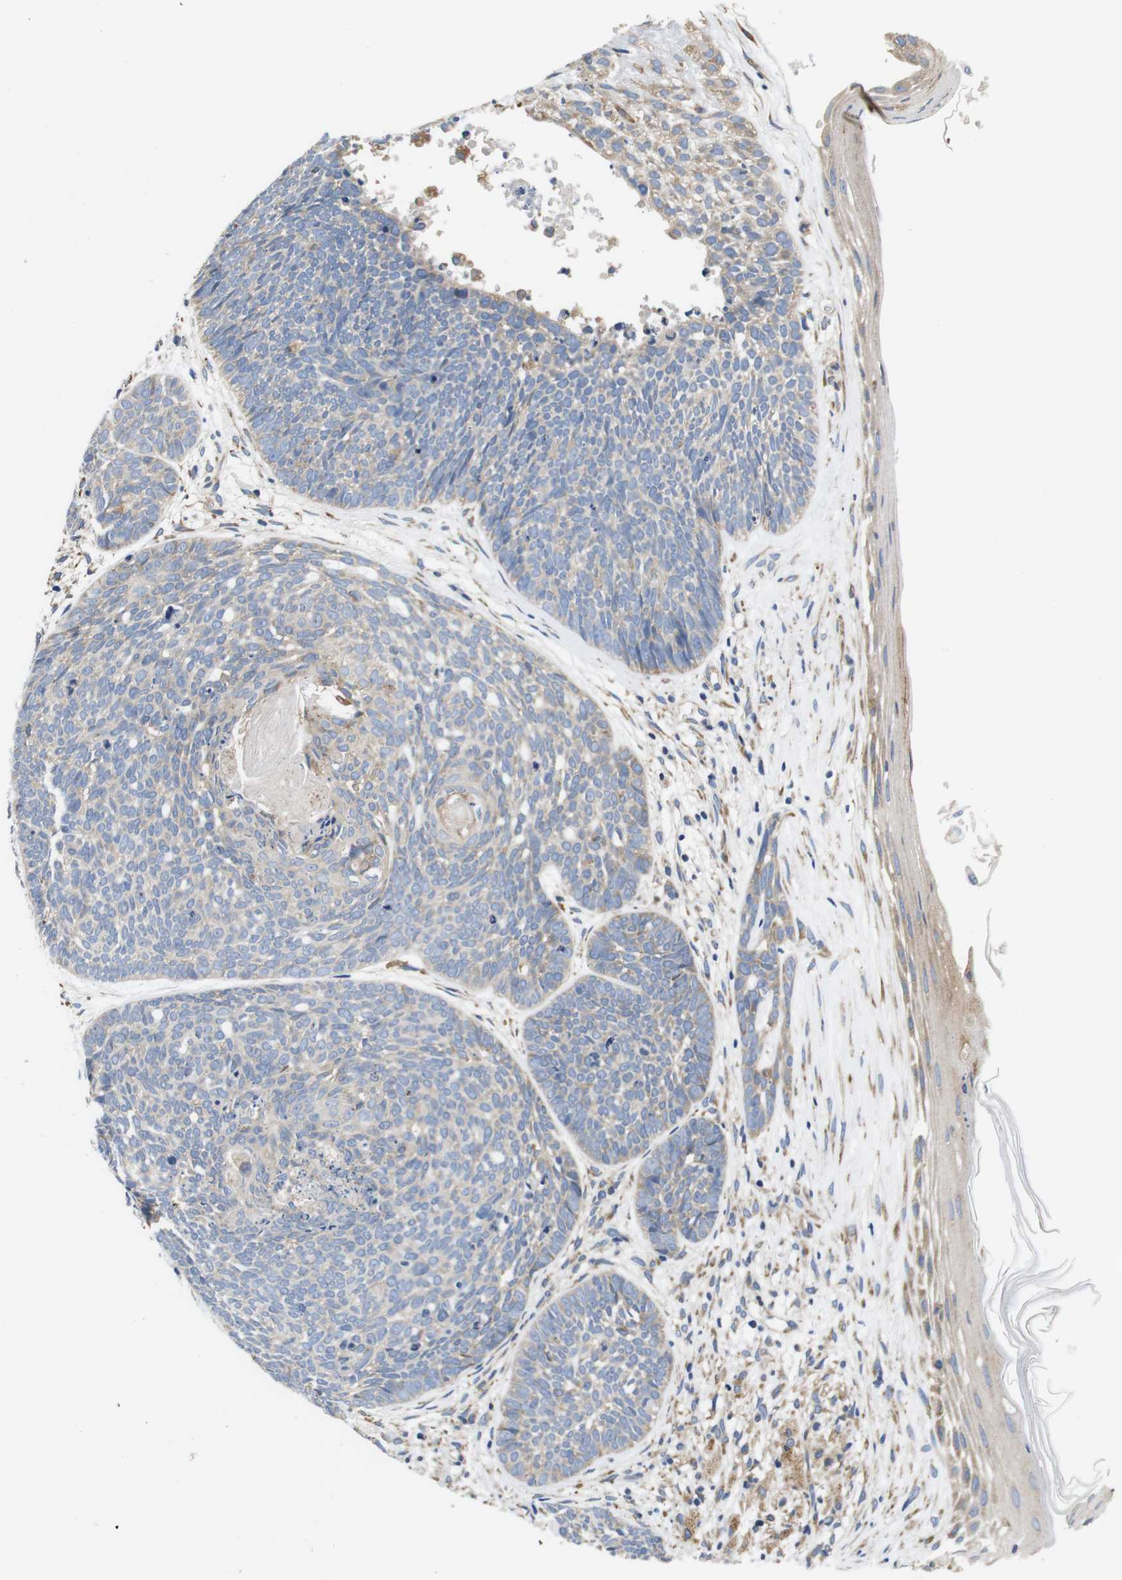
{"staining": {"intensity": "weak", "quantity": "<25%", "location": "cytoplasmic/membranous"}, "tissue": "skin cancer", "cell_type": "Tumor cells", "image_type": "cancer", "snomed": [{"axis": "morphology", "description": "Basal cell carcinoma"}, {"axis": "topography", "description": "Skin"}], "caption": "The photomicrograph shows no staining of tumor cells in skin basal cell carcinoma. (Stains: DAB immunohistochemistry (IHC) with hematoxylin counter stain, Microscopy: brightfield microscopy at high magnification).", "gene": "MARCHF7", "patient": {"sex": "female", "age": 70}}